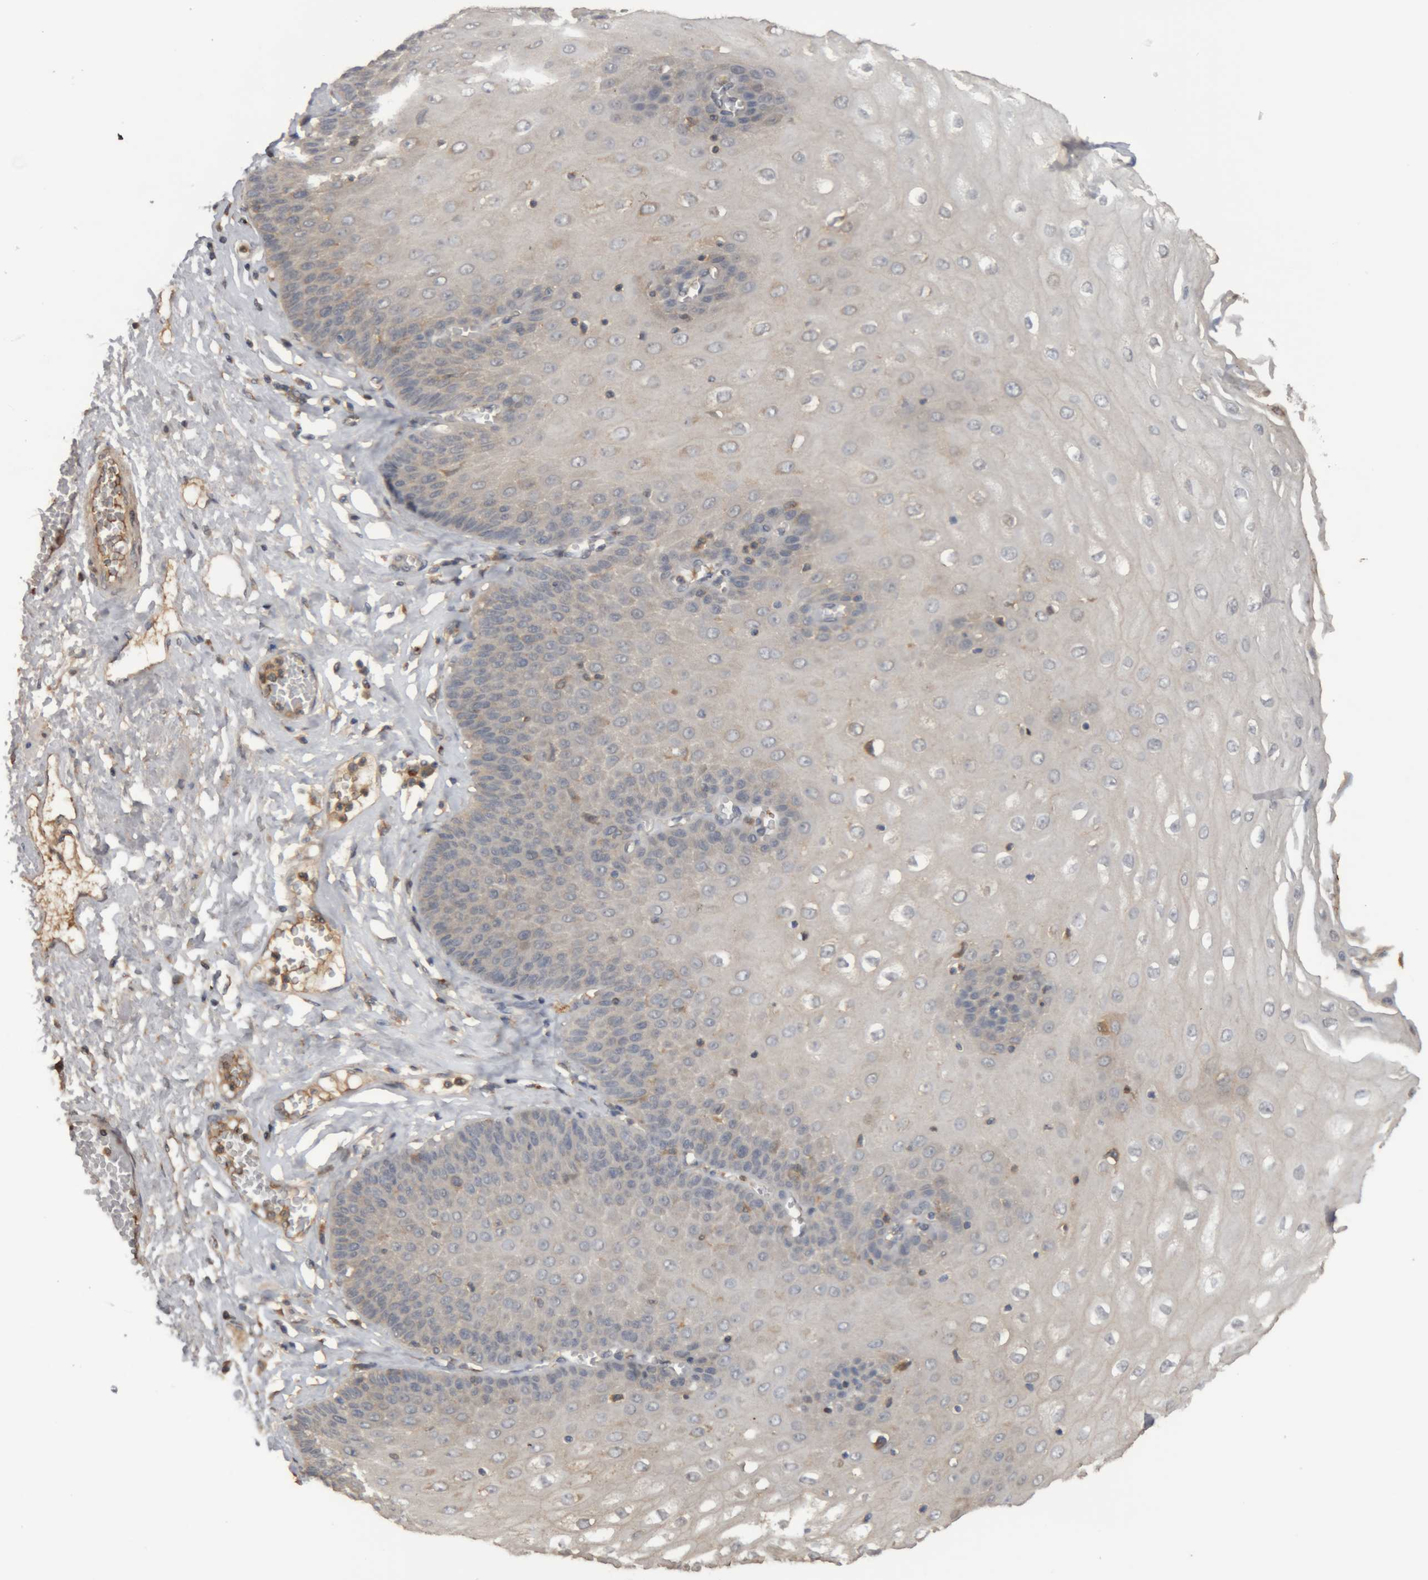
{"staining": {"intensity": "weak", "quantity": "25%-75%", "location": "cytoplasmic/membranous"}, "tissue": "esophagus", "cell_type": "Squamous epithelial cells", "image_type": "normal", "snomed": [{"axis": "morphology", "description": "Normal tissue, NOS"}, {"axis": "topography", "description": "Esophagus"}], "caption": "Immunohistochemistry (DAB) staining of unremarkable human esophagus demonstrates weak cytoplasmic/membranous protein staining in about 25%-75% of squamous epithelial cells. The protein of interest is stained brown, and the nuclei are stained in blue (DAB (3,3'-diaminobenzidine) IHC with brightfield microscopy, high magnification).", "gene": "TMED7", "patient": {"sex": "male", "age": 60}}